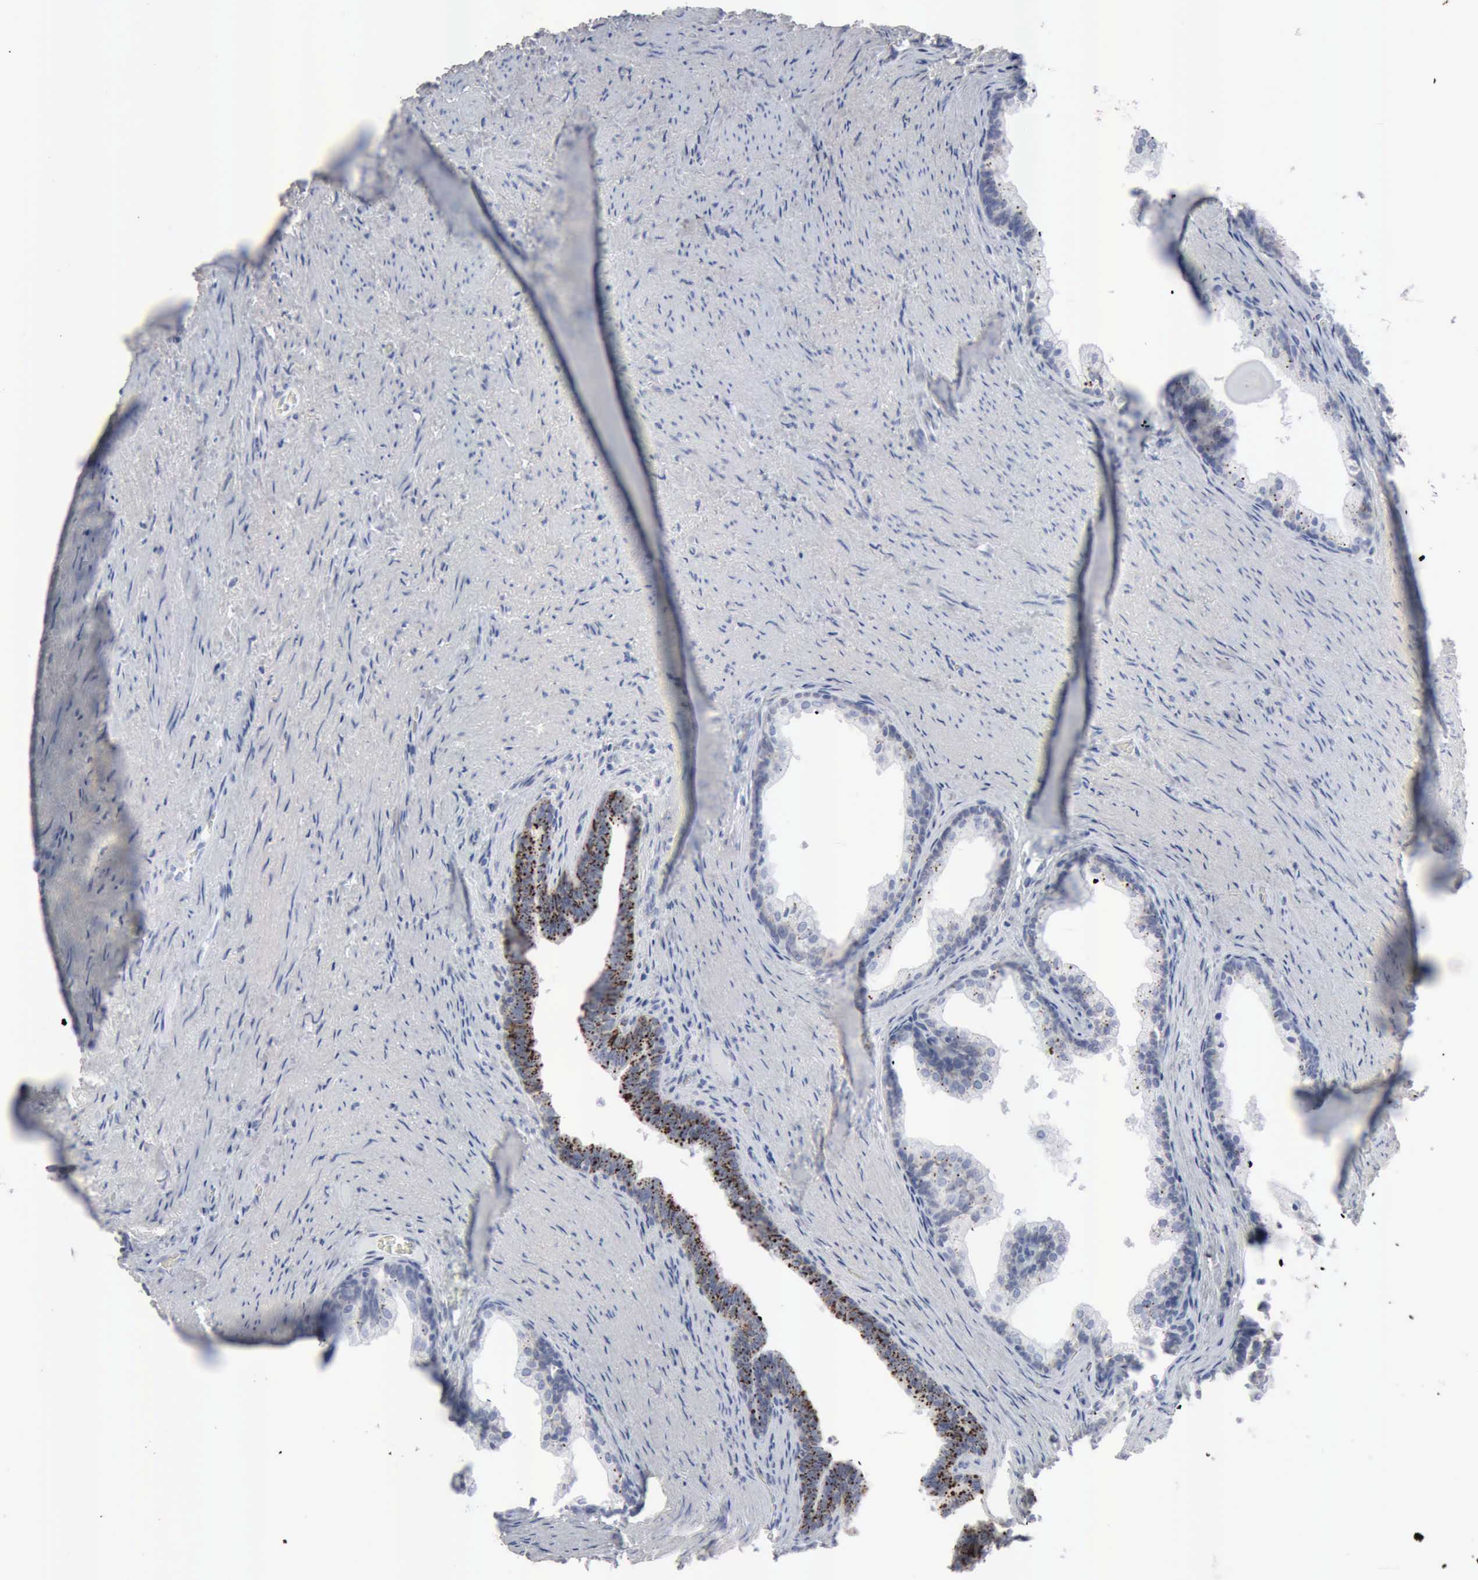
{"staining": {"intensity": "weak", "quantity": "25%-75%", "location": "cytoplasmic/membranous"}, "tissue": "prostate cancer", "cell_type": "Tumor cells", "image_type": "cancer", "snomed": [{"axis": "morphology", "description": "Adenocarcinoma, Medium grade"}, {"axis": "topography", "description": "Prostate"}], "caption": "IHC (DAB) staining of human prostate cancer (adenocarcinoma (medium-grade)) displays weak cytoplasmic/membranous protein positivity in approximately 25%-75% of tumor cells. Nuclei are stained in blue.", "gene": "GLA", "patient": {"sex": "male", "age": 60}}